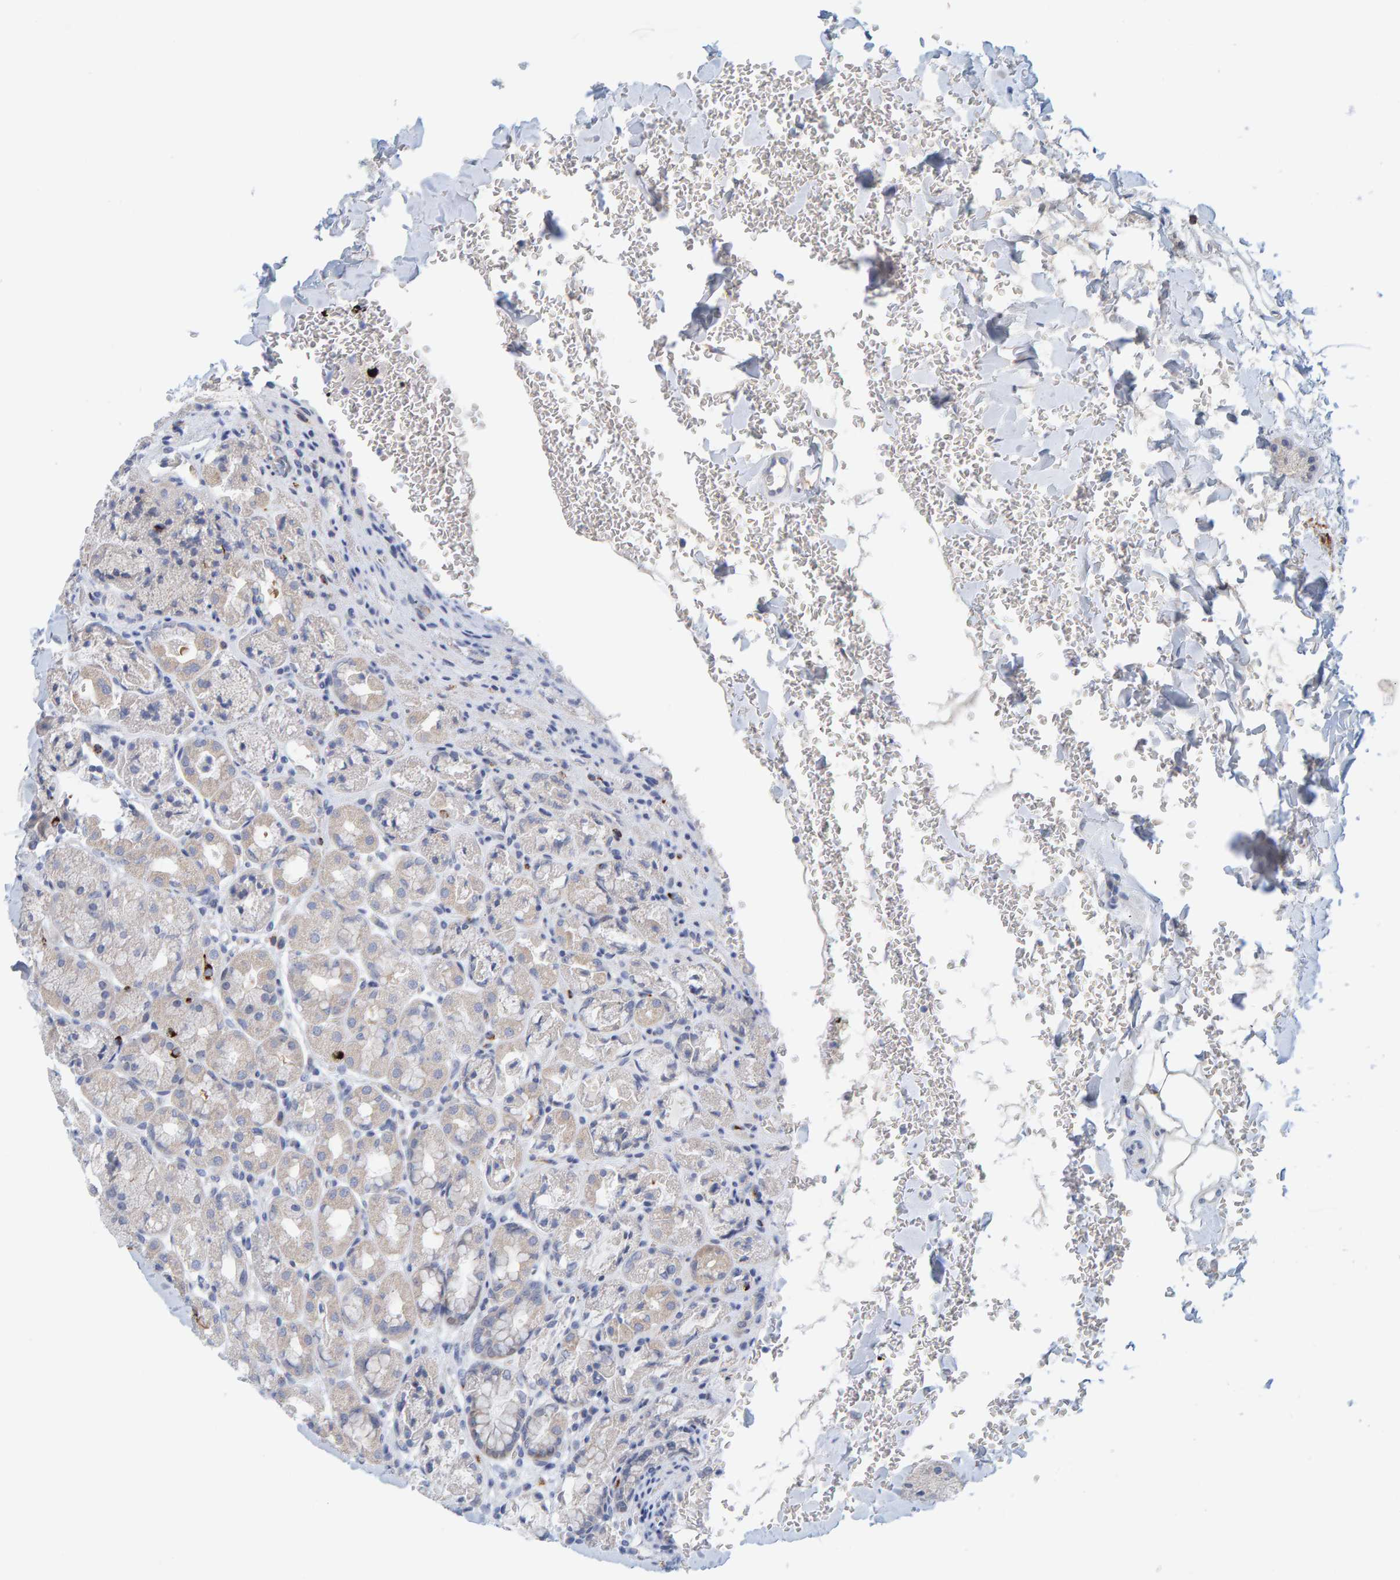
{"staining": {"intensity": "negative", "quantity": "none", "location": "none"}, "tissue": "stomach", "cell_type": "Glandular cells", "image_type": "normal", "snomed": [{"axis": "morphology", "description": "Normal tissue, NOS"}, {"axis": "topography", "description": "Stomach"}], "caption": "Stomach stained for a protein using immunohistochemistry demonstrates no expression glandular cells.", "gene": "ZC3H3", "patient": {"sex": "male", "age": 42}}